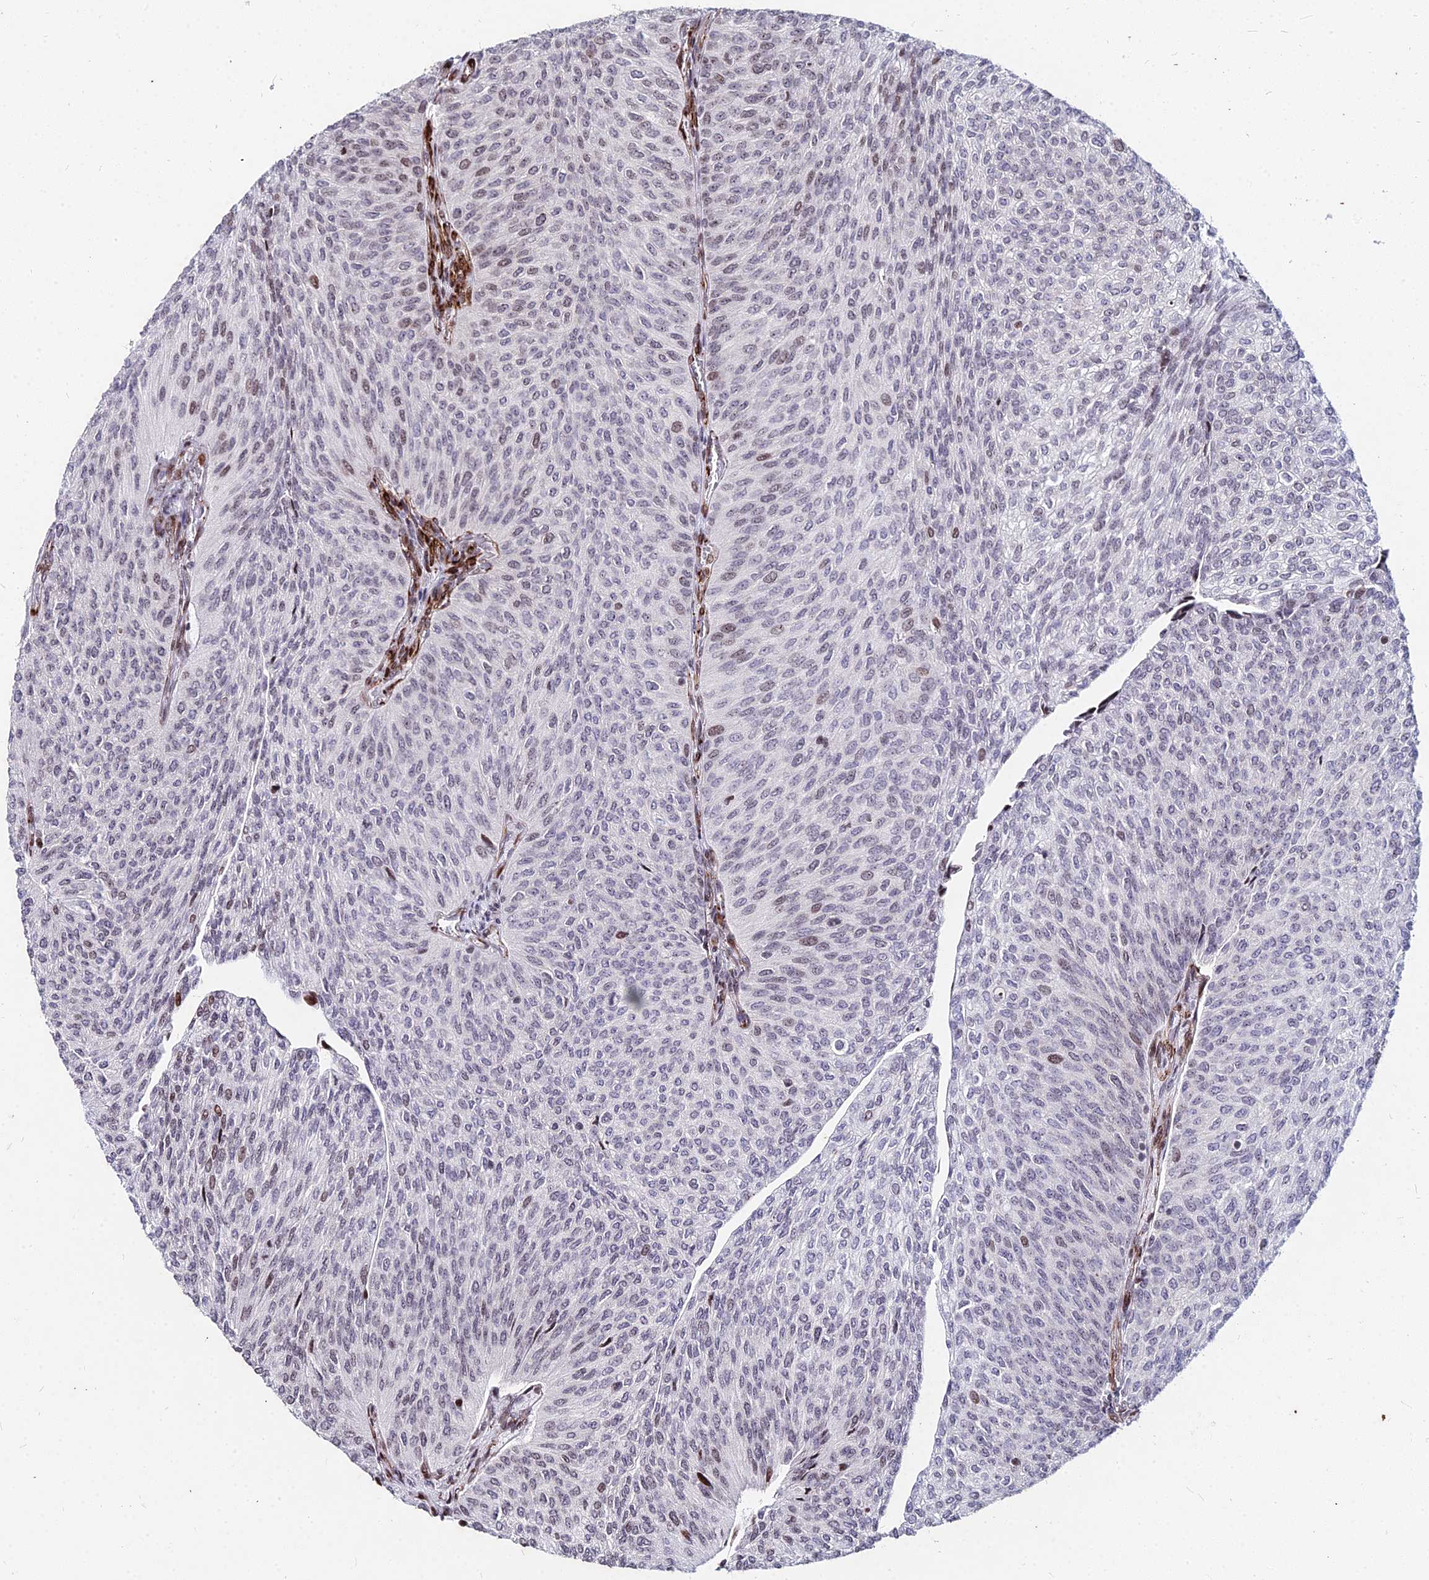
{"staining": {"intensity": "moderate", "quantity": "<25%", "location": "nuclear"}, "tissue": "urothelial cancer", "cell_type": "Tumor cells", "image_type": "cancer", "snomed": [{"axis": "morphology", "description": "Urothelial carcinoma, High grade"}, {"axis": "topography", "description": "Urinary bladder"}], "caption": "The histopathology image exhibits staining of urothelial cancer, revealing moderate nuclear protein expression (brown color) within tumor cells.", "gene": "NYAP2", "patient": {"sex": "female", "age": 79}}